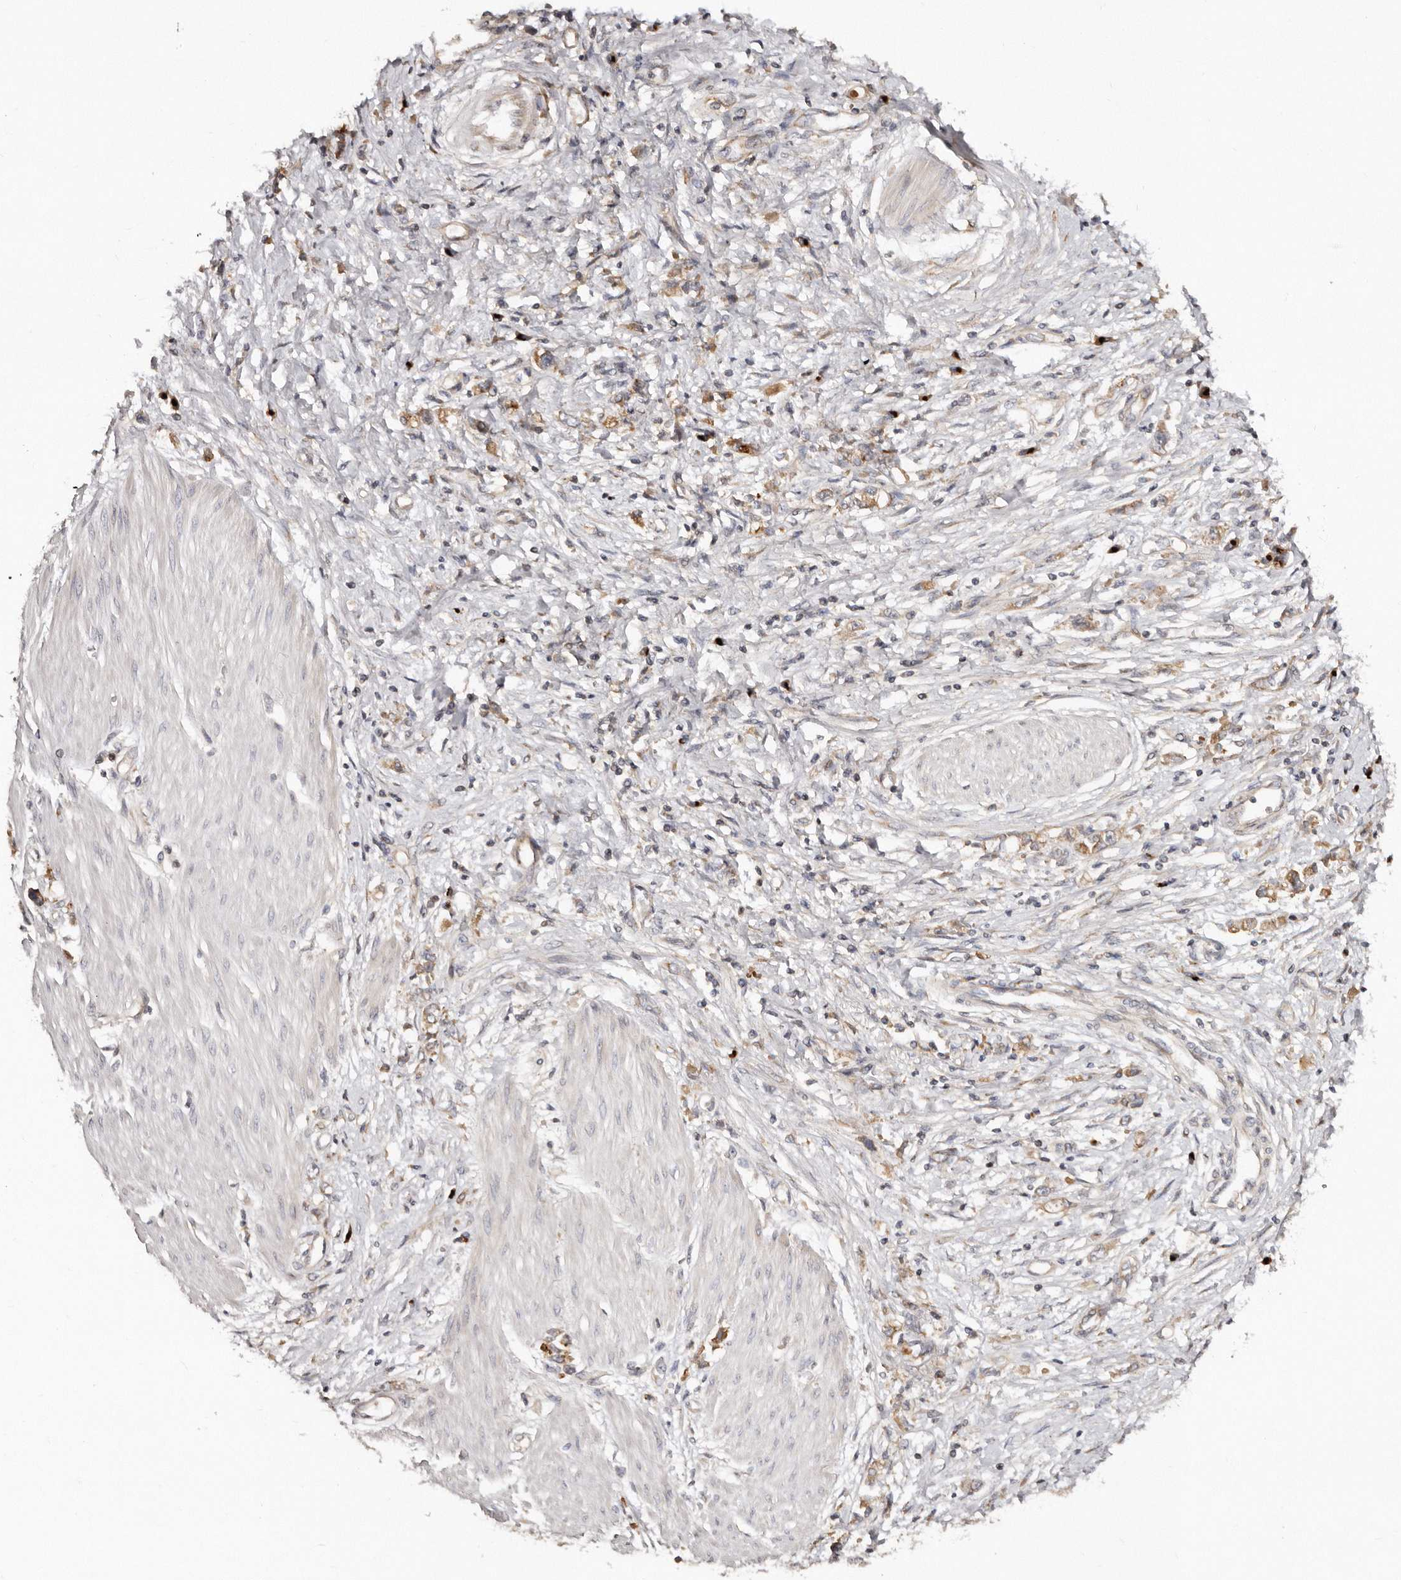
{"staining": {"intensity": "moderate", "quantity": "25%-75%", "location": "cytoplasmic/membranous"}, "tissue": "stomach cancer", "cell_type": "Tumor cells", "image_type": "cancer", "snomed": [{"axis": "morphology", "description": "Adenocarcinoma, NOS"}, {"axis": "topography", "description": "Stomach"}], "caption": "Moderate cytoplasmic/membranous staining for a protein is seen in about 25%-75% of tumor cells of adenocarcinoma (stomach) using immunohistochemistry.", "gene": "DACT2", "patient": {"sex": "female", "age": 76}}